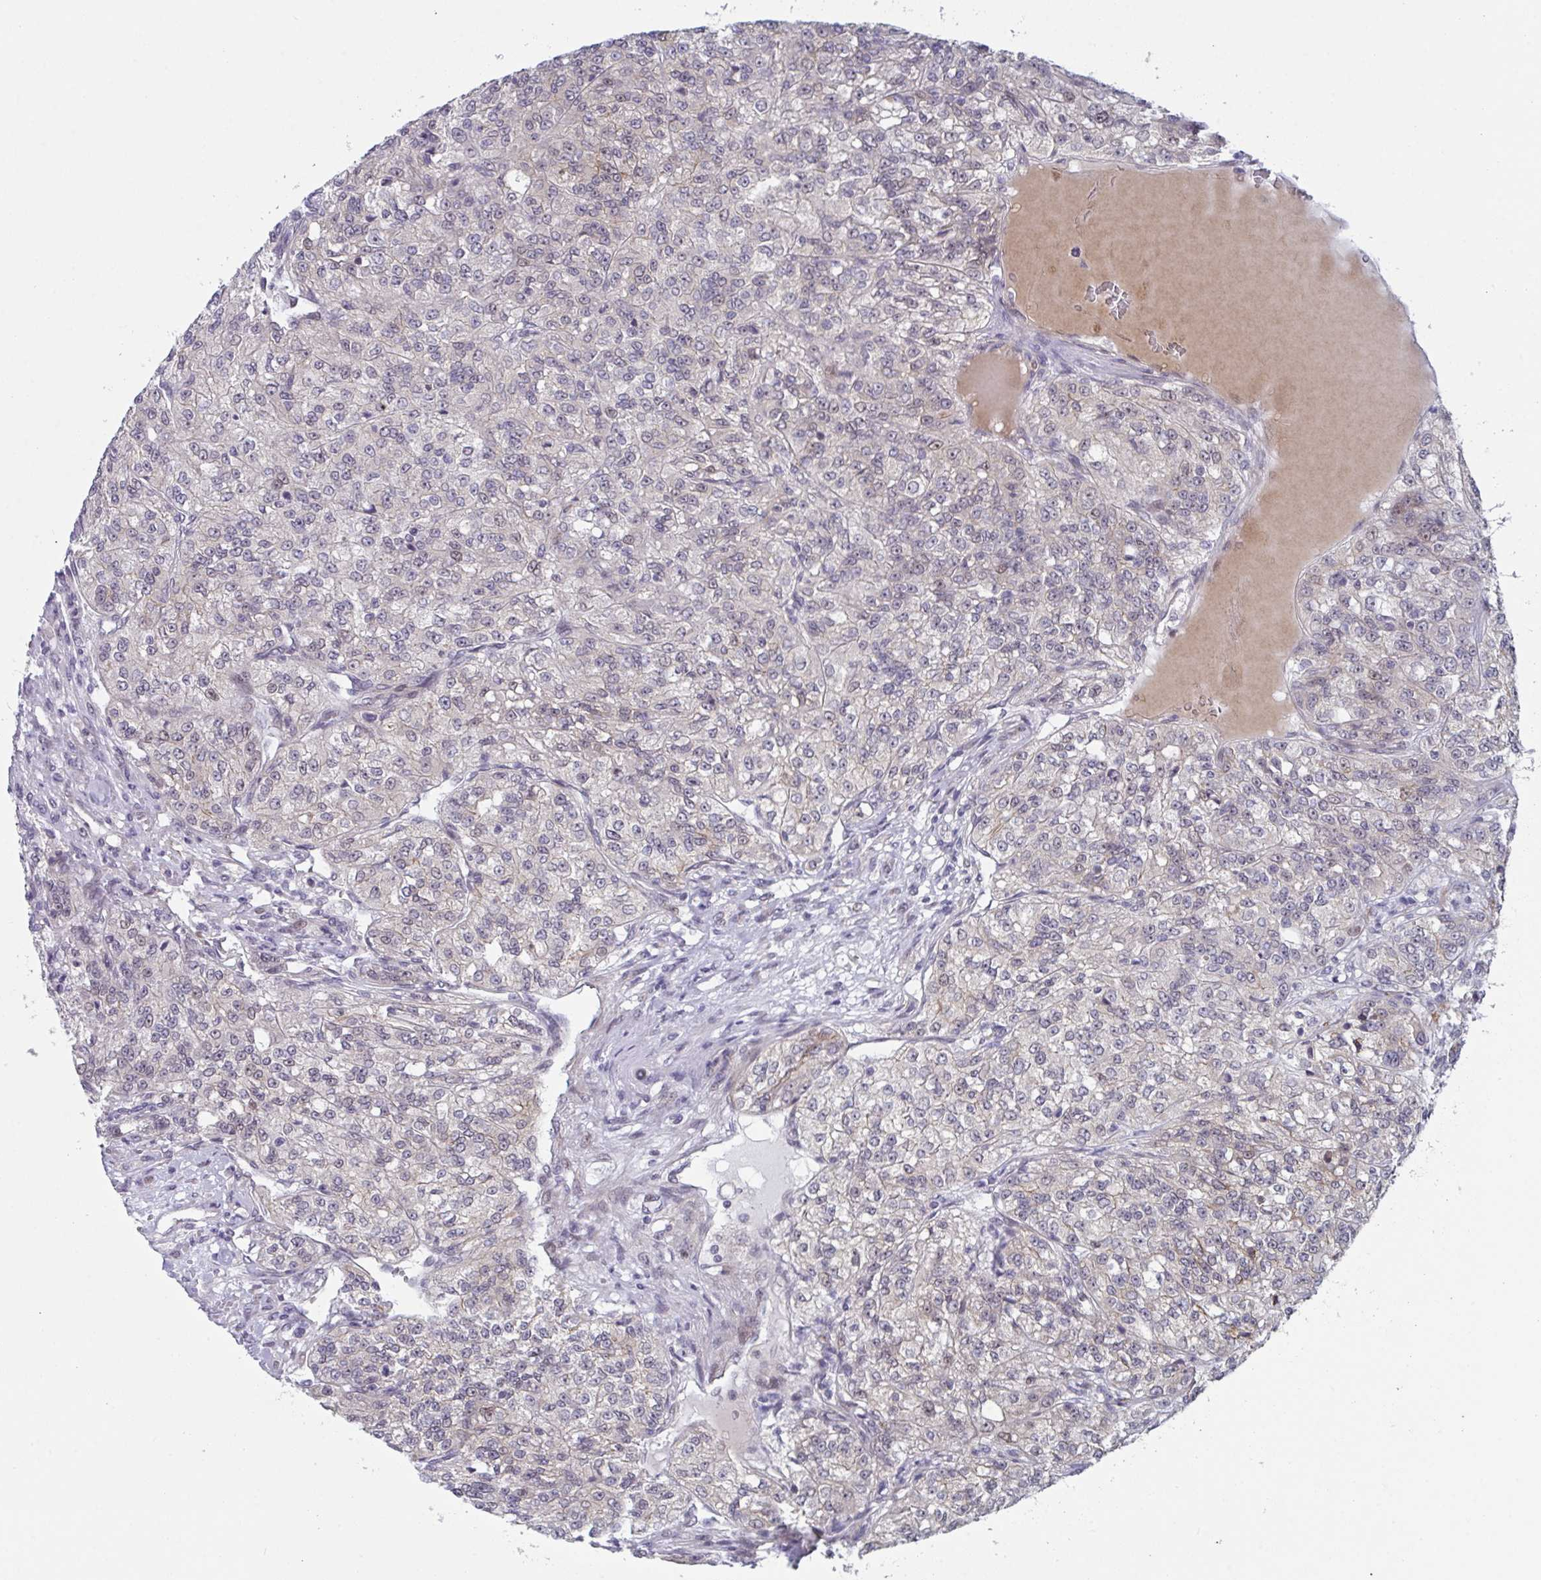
{"staining": {"intensity": "weak", "quantity": "<25%", "location": "nuclear"}, "tissue": "renal cancer", "cell_type": "Tumor cells", "image_type": "cancer", "snomed": [{"axis": "morphology", "description": "Adenocarcinoma, NOS"}, {"axis": "topography", "description": "Kidney"}], "caption": "This photomicrograph is of renal adenocarcinoma stained with immunohistochemistry (IHC) to label a protein in brown with the nuclei are counter-stained blue. There is no staining in tumor cells.", "gene": "RBM18", "patient": {"sex": "female", "age": 63}}